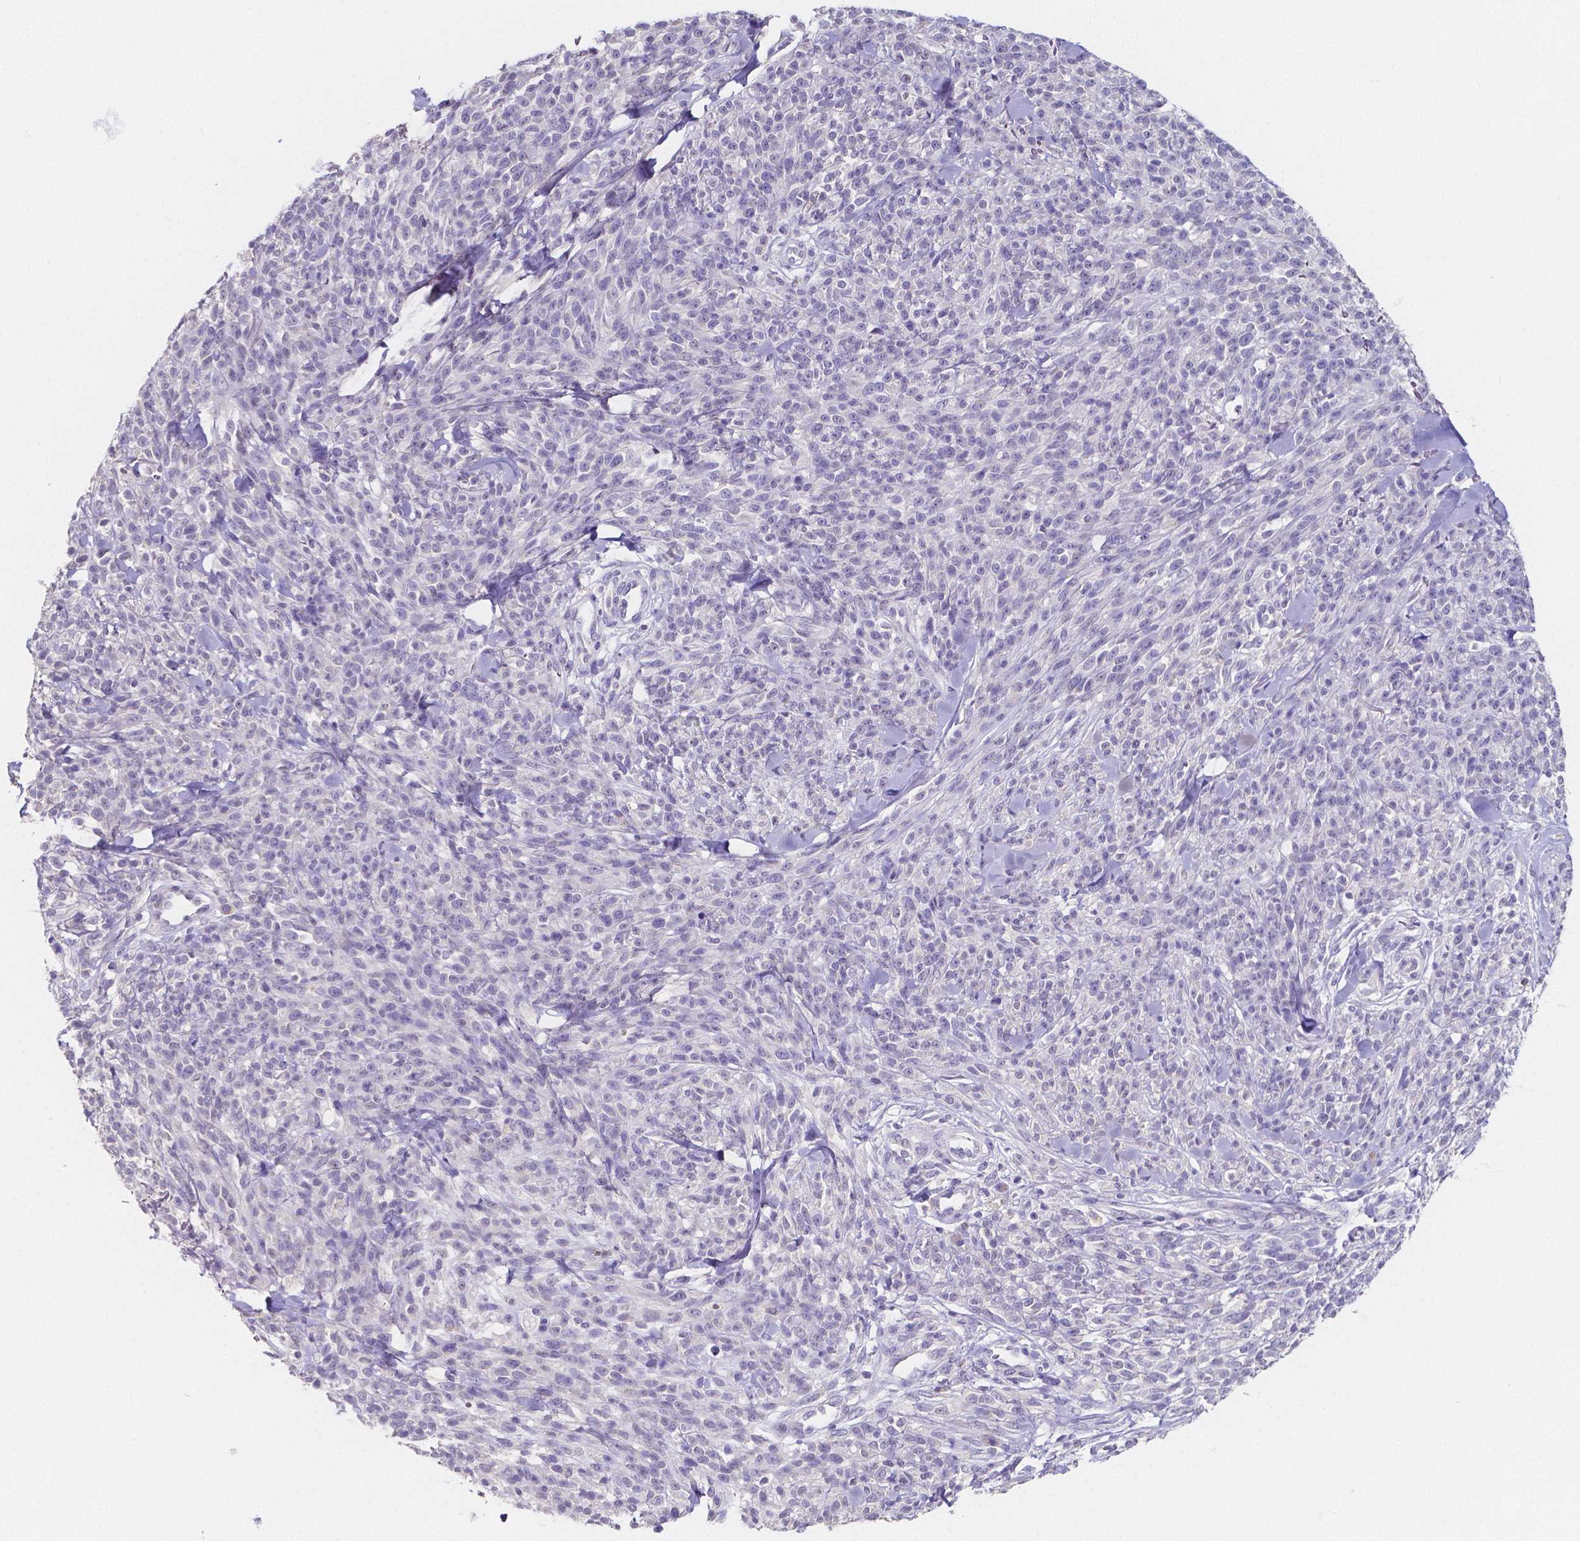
{"staining": {"intensity": "weak", "quantity": "25%-75%", "location": "cytoplasmic/membranous"}, "tissue": "melanoma", "cell_type": "Tumor cells", "image_type": "cancer", "snomed": [{"axis": "morphology", "description": "Malignant melanoma, NOS"}, {"axis": "topography", "description": "Skin"}, {"axis": "topography", "description": "Skin of trunk"}], "caption": "This image displays immunohistochemistry (IHC) staining of human malignant melanoma, with low weak cytoplasmic/membranous positivity in about 25%-75% of tumor cells.", "gene": "ACP5", "patient": {"sex": "male", "age": 74}}